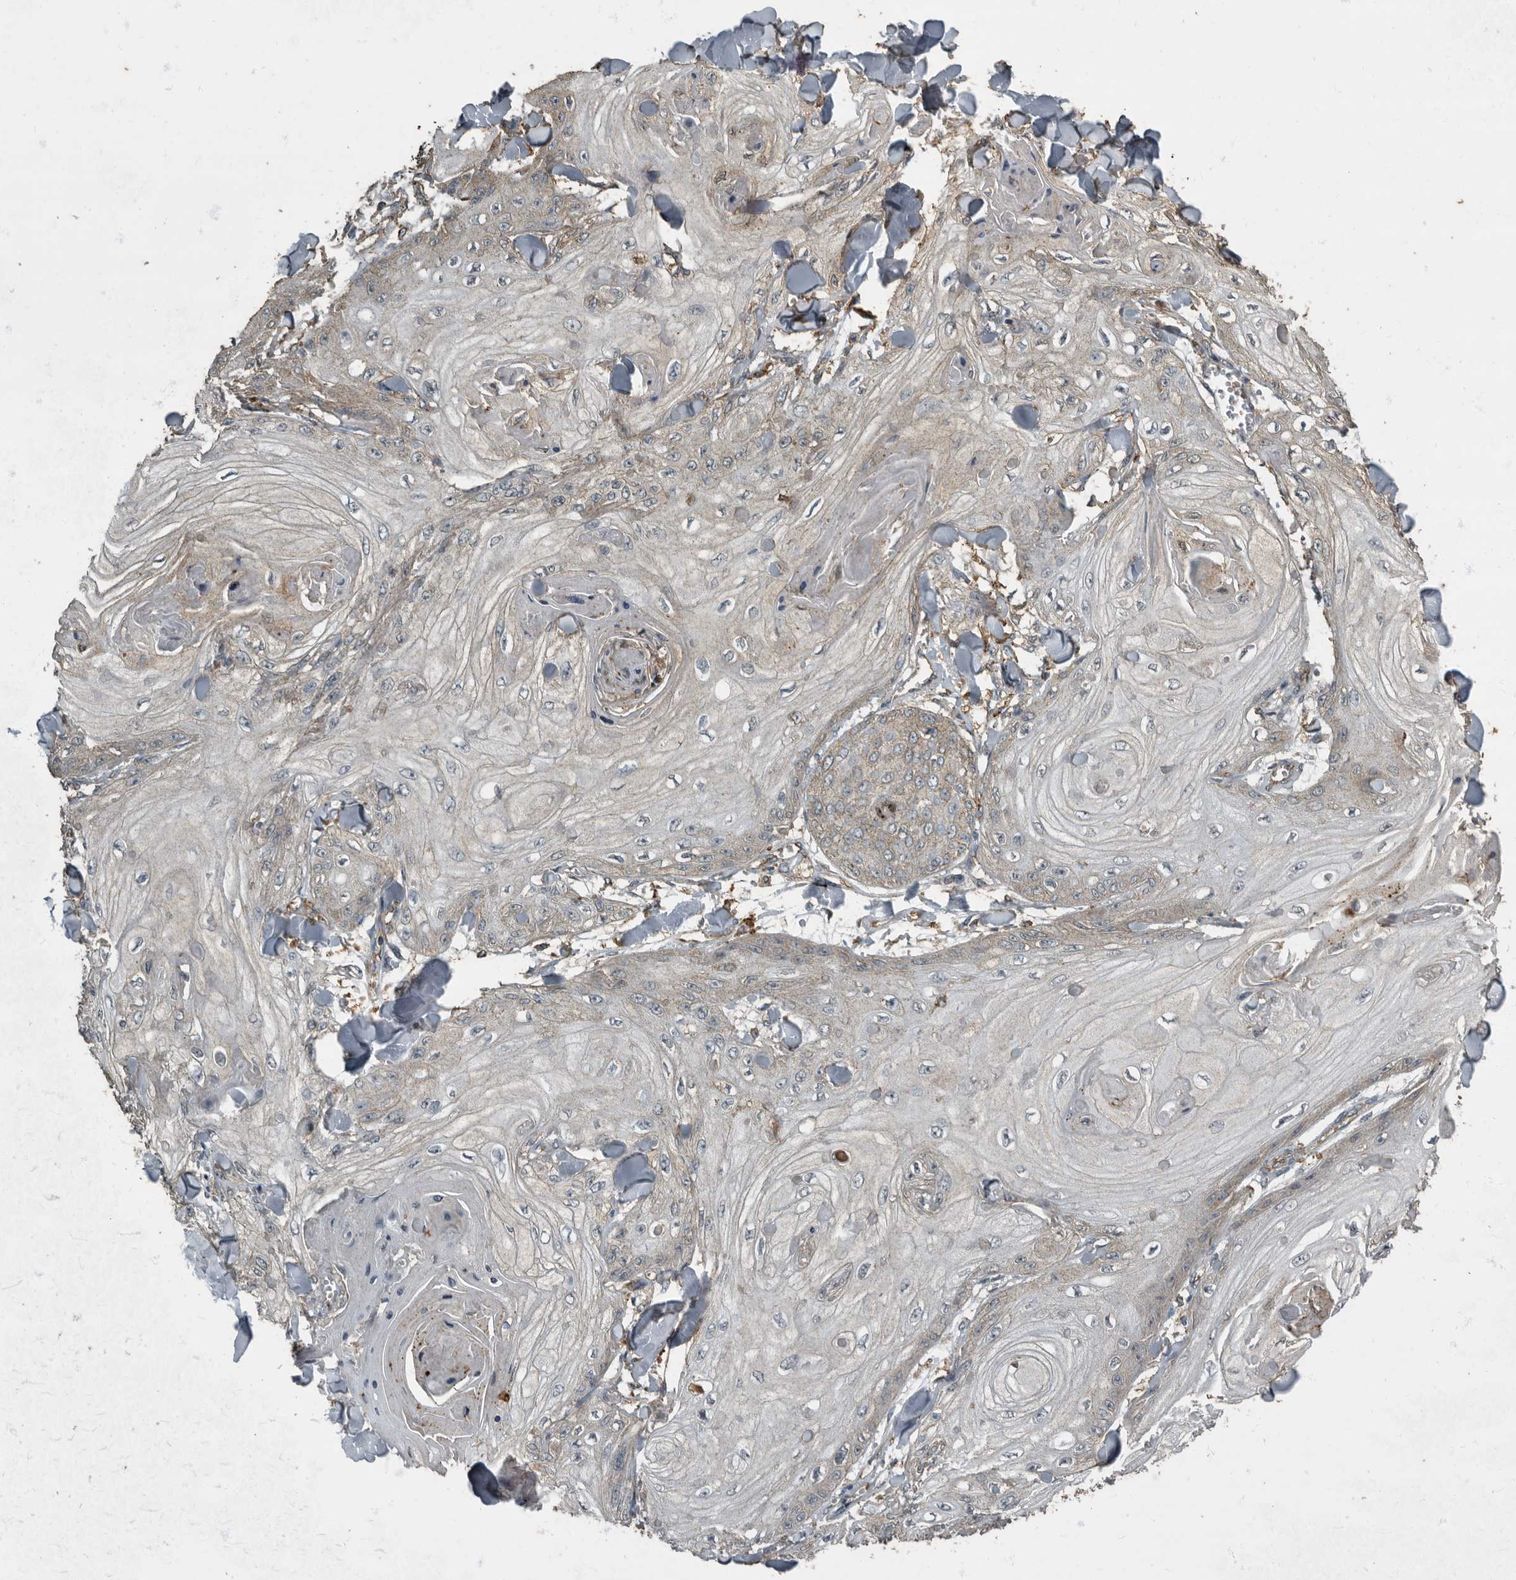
{"staining": {"intensity": "weak", "quantity": "<25%", "location": "cytoplasmic/membranous"}, "tissue": "skin cancer", "cell_type": "Tumor cells", "image_type": "cancer", "snomed": [{"axis": "morphology", "description": "Squamous cell carcinoma, NOS"}, {"axis": "topography", "description": "Skin"}], "caption": "This image is of squamous cell carcinoma (skin) stained with immunohistochemistry to label a protein in brown with the nuclei are counter-stained blue. There is no positivity in tumor cells.", "gene": "IL15RA", "patient": {"sex": "male", "age": 74}}